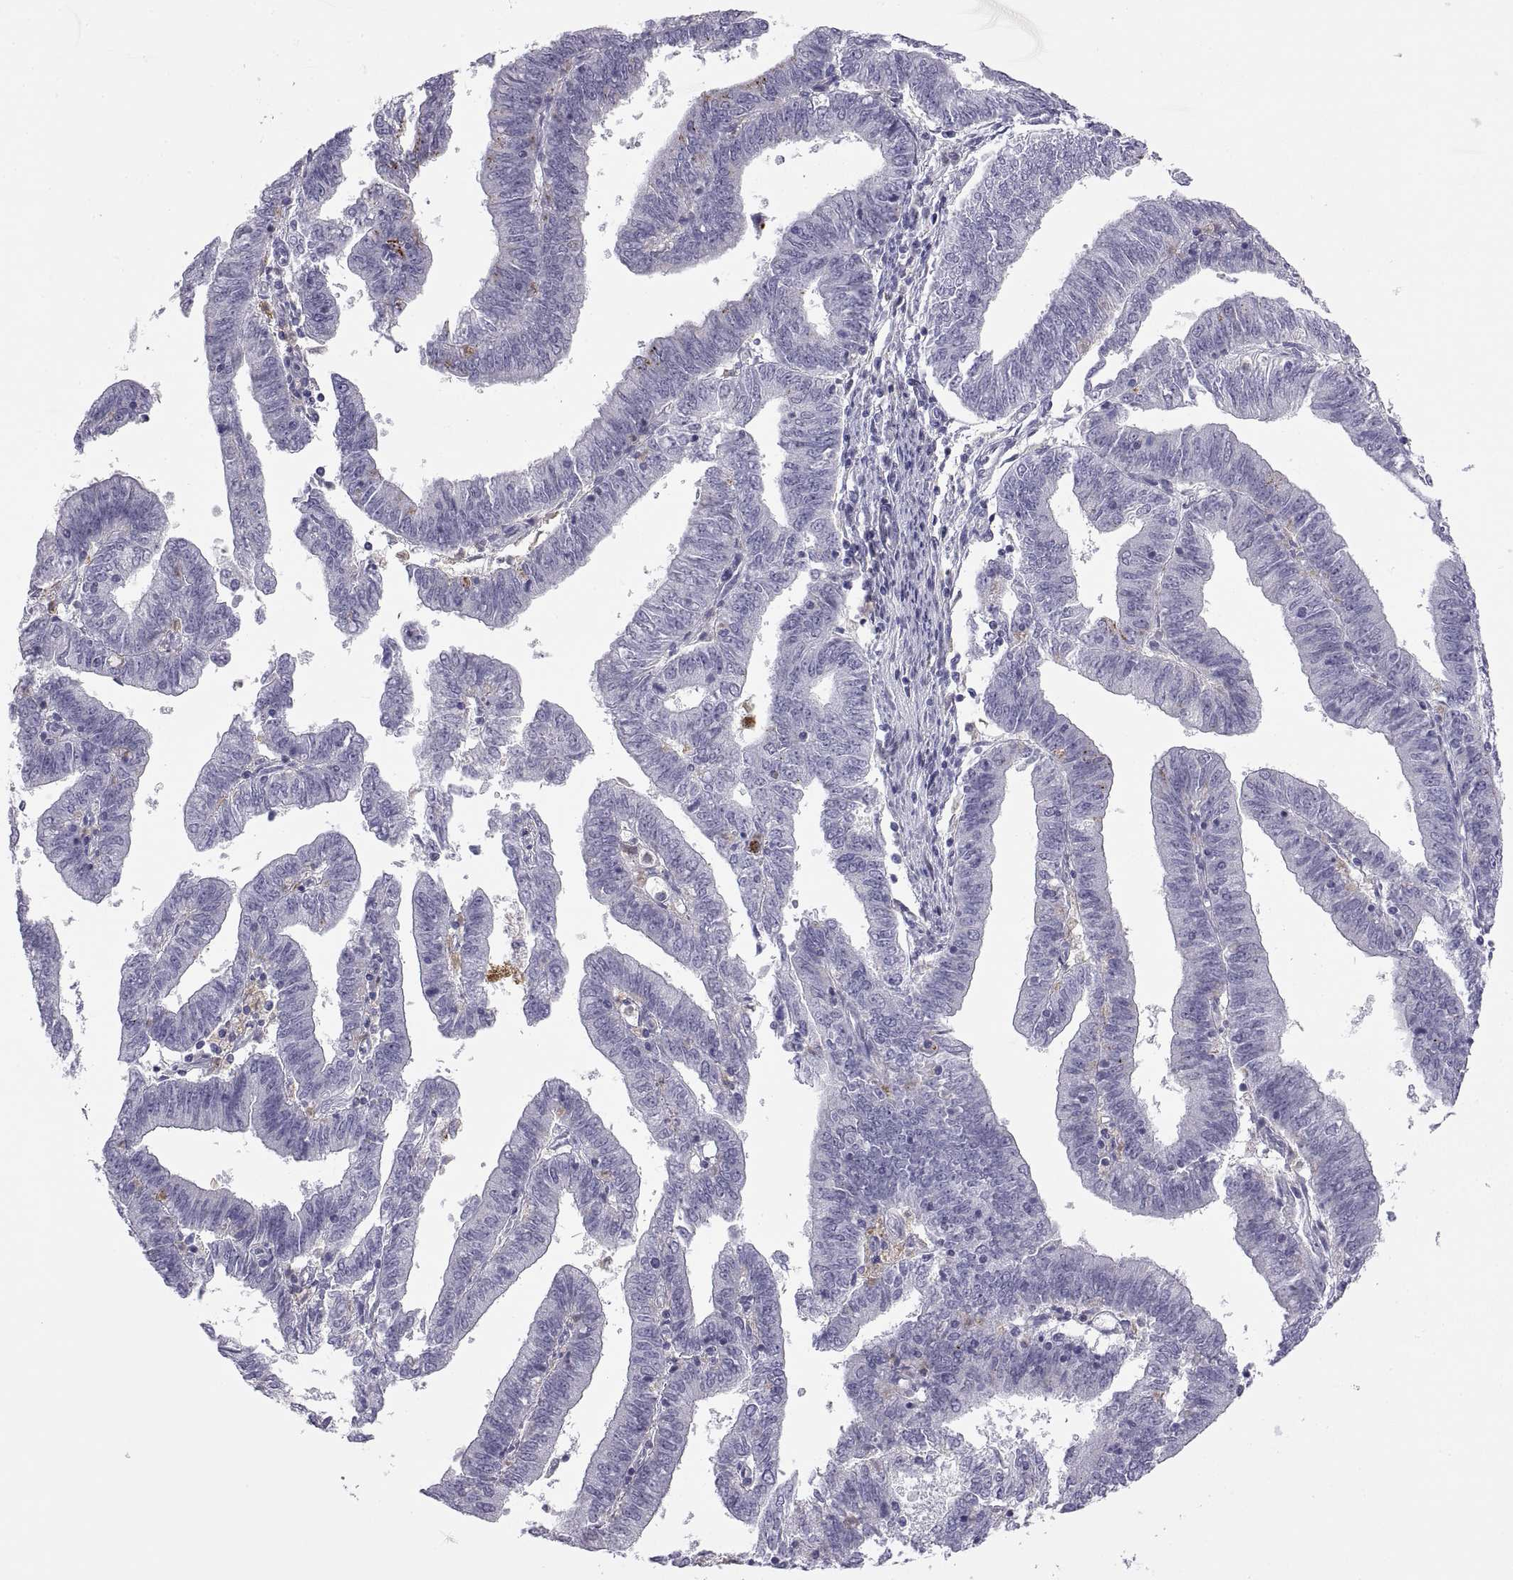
{"staining": {"intensity": "negative", "quantity": "none", "location": "none"}, "tissue": "endometrial cancer", "cell_type": "Tumor cells", "image_type": "cancer", "snomed": [{"axis": "morphology", "description": "Adenocarcinoma, NOS"}, {"axis": "topography", "description": "Endometrium"}], "caption": "Histopathology image shows no protein expression in tumor cells of endometrial cancer (adenocarcinoma) tissue.", "gene": "RGS19", "patient": {"sex": "female", "age": 82}}